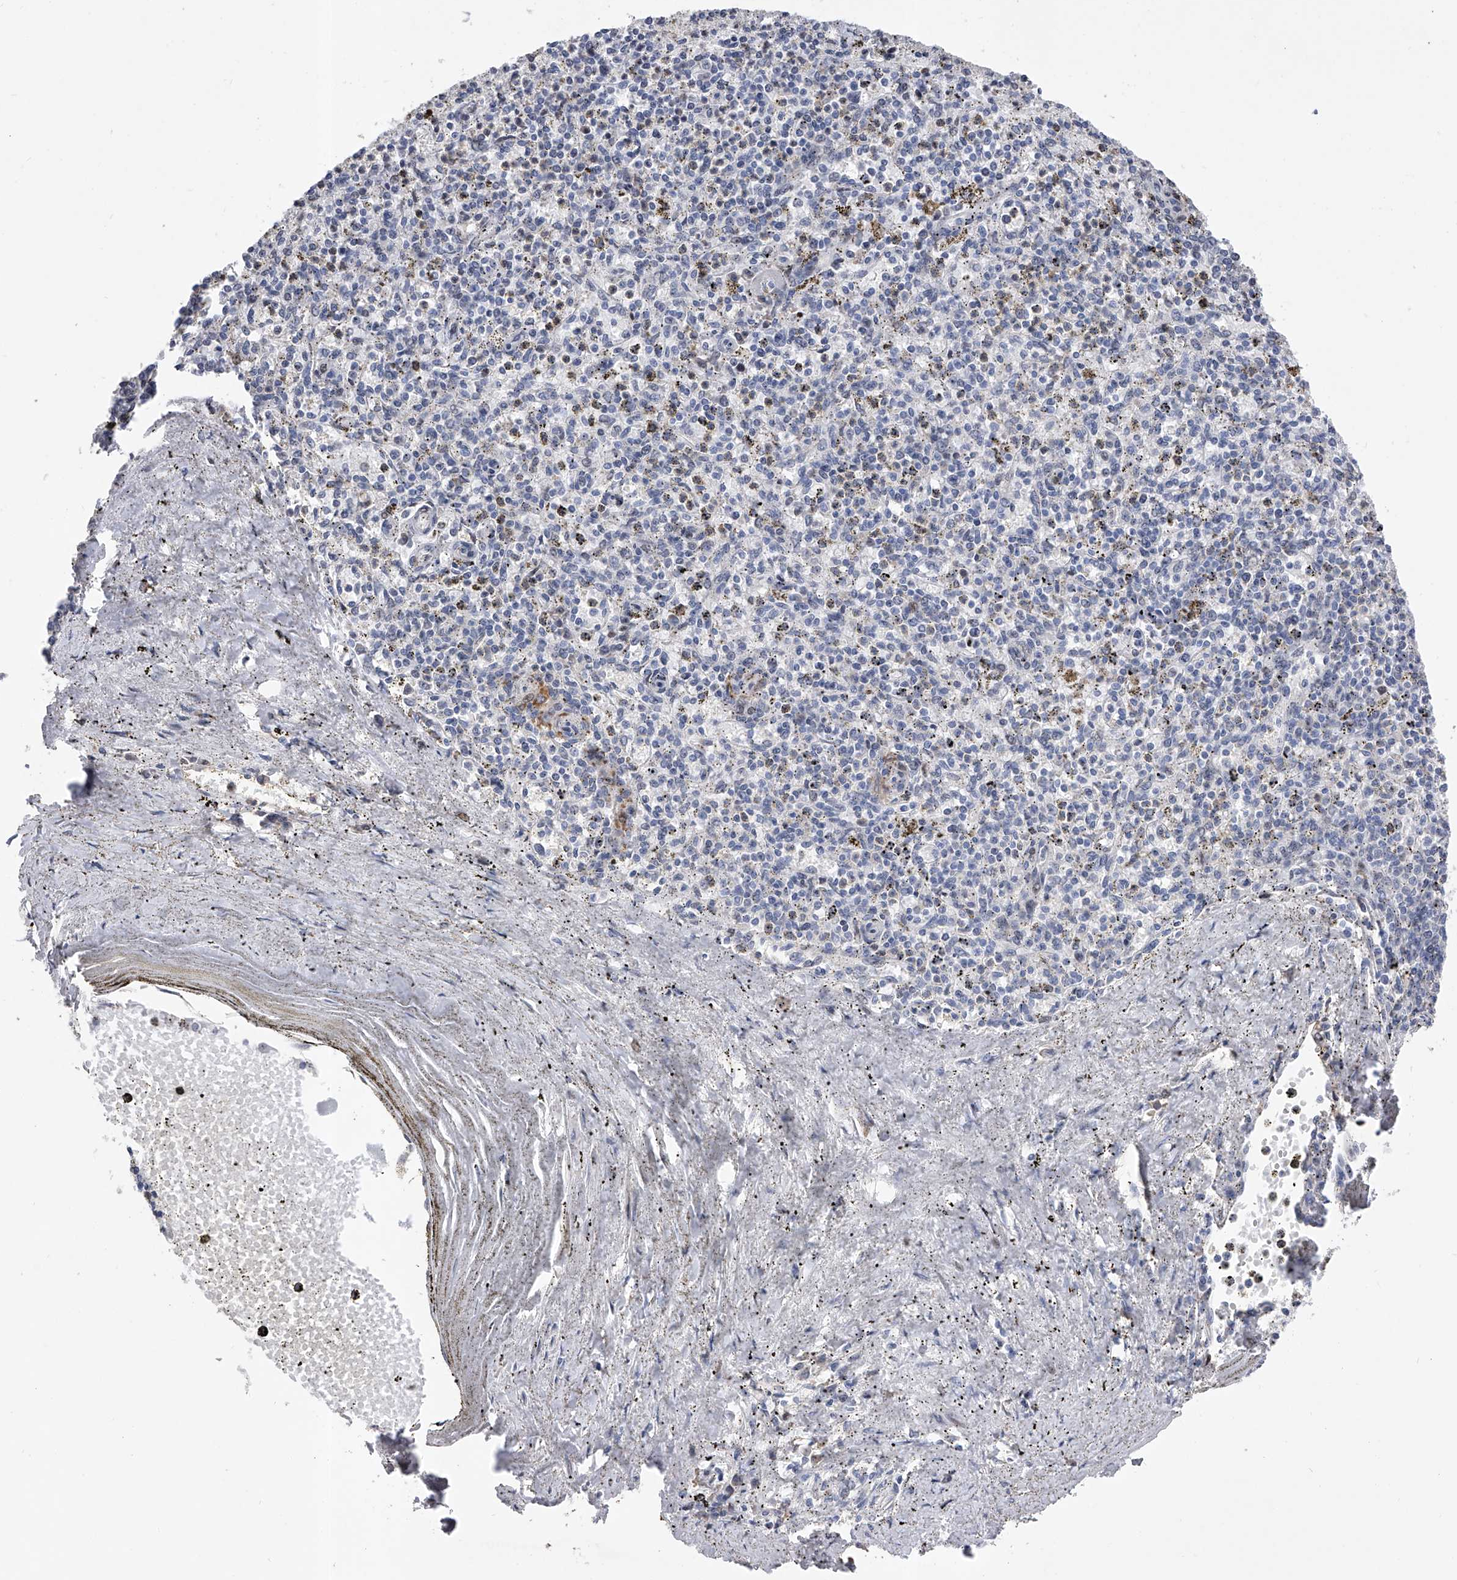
{"staining": {"intensity": "negative", "quantity": "none", "location": "none"}, "tissue": "spleen", "cell_type": "Cells in red pulp", "image_type": "normal", "snomed": [{"axis": "morphology", "description": "Normal tissue, NOS"}, {"axis": "topography", "description": "Spleen"}], "caption": "Photomicrograph shows no protein expression in cells in red pulp of unremarkable spleen. (Stains: DAB immunohistochemistry with hematoxylin counter stain, Microscopy: brightfield microscopy at high magnification).", "gene": "RWDD2A", "patient": {"sex": "male", "age": 72}}